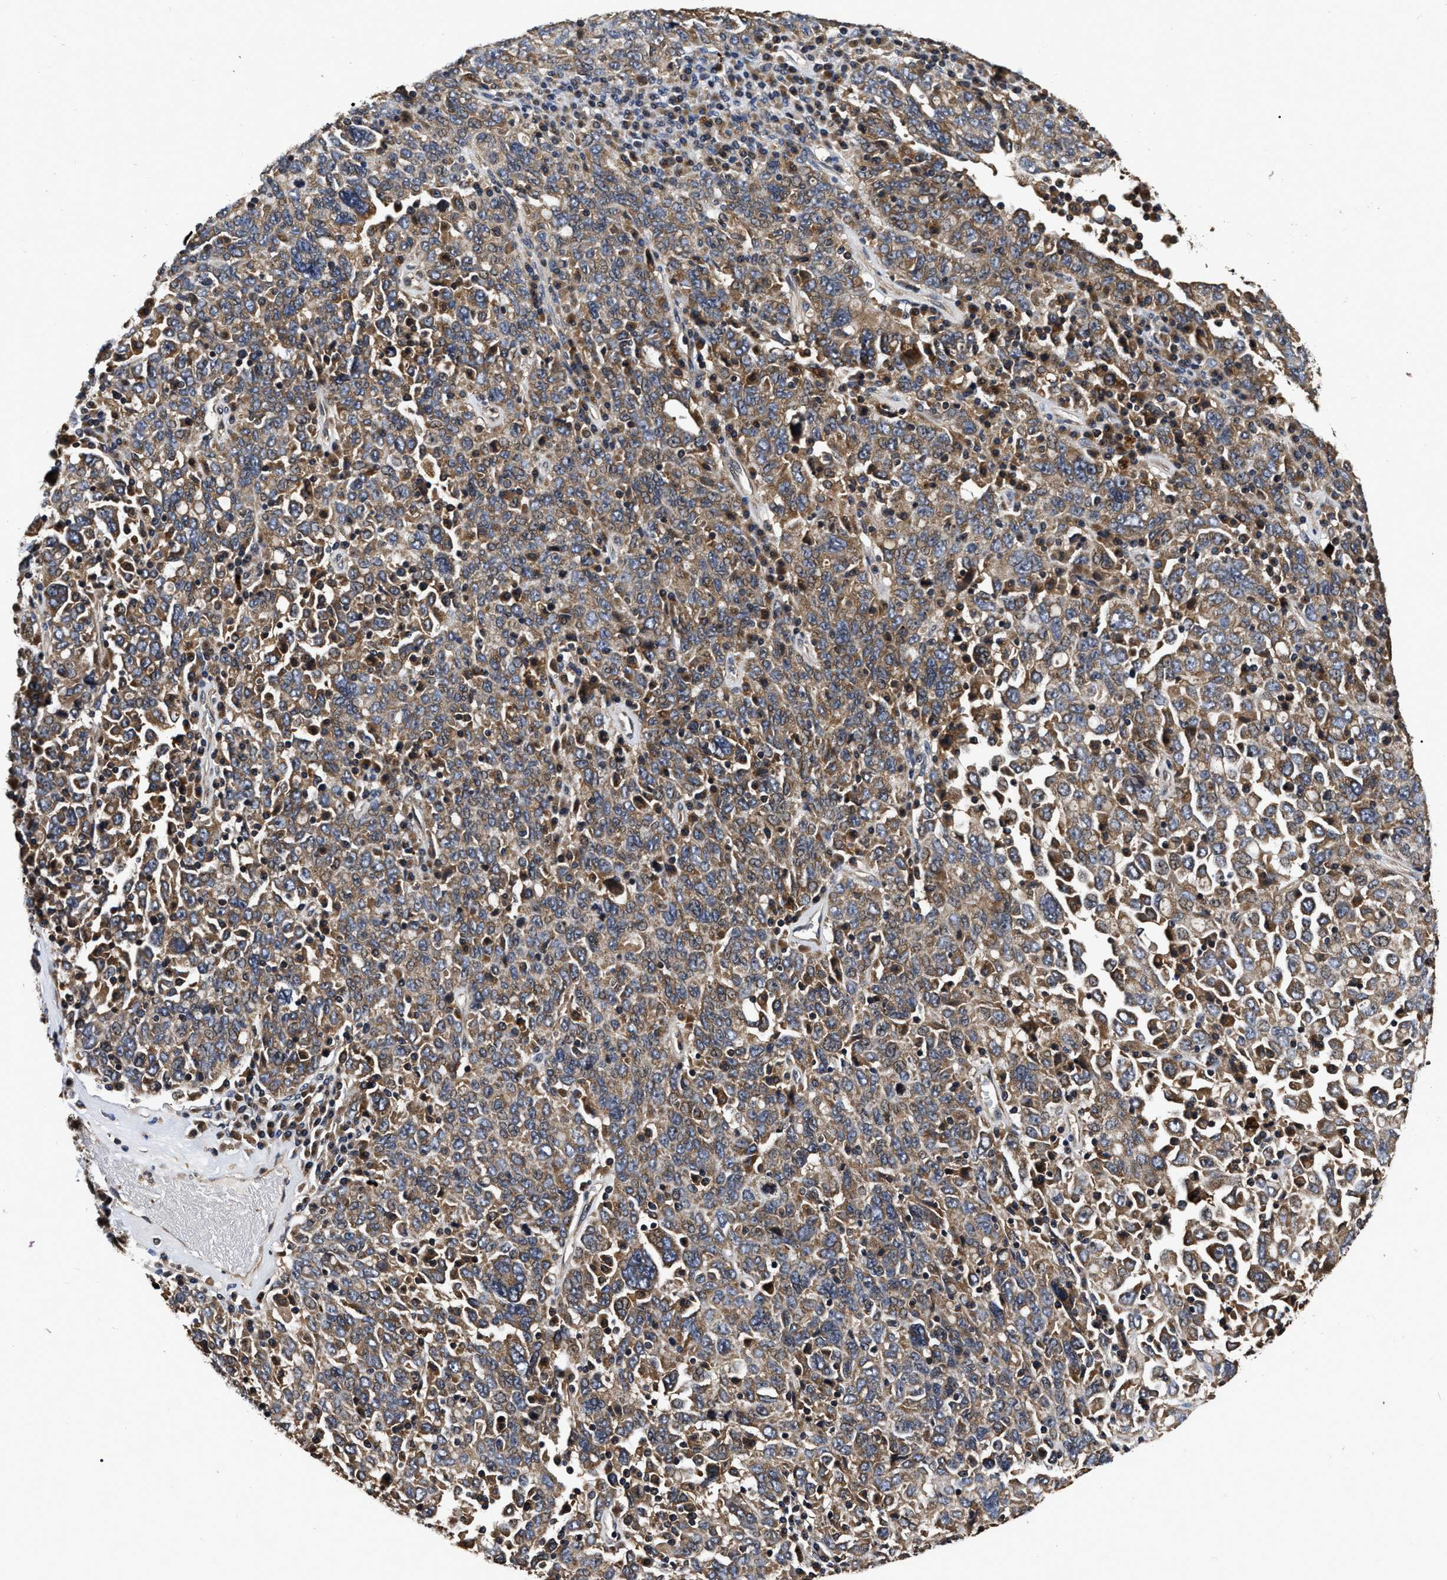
{"staining": {"intensity": "moderate", "quantity": ">75%", "location": "cytoplasmic/membranous"}, "tissue": "ovarian cancer", "cell_type": "Tumor cells", "image_type": "cancer", "snomed": [{"axis": "morphology", "description": "Carcinoma, endometroid"}, {"axis": "topography", "description": "Ovary"}], "caption": "Ovarian endometroid carcinoma stained for a protein shows moderate cytoplasmic/membranous positivity in tumor cells.", "gene": "ABCG8", "patient": {"sex": "female", "age": 62}}